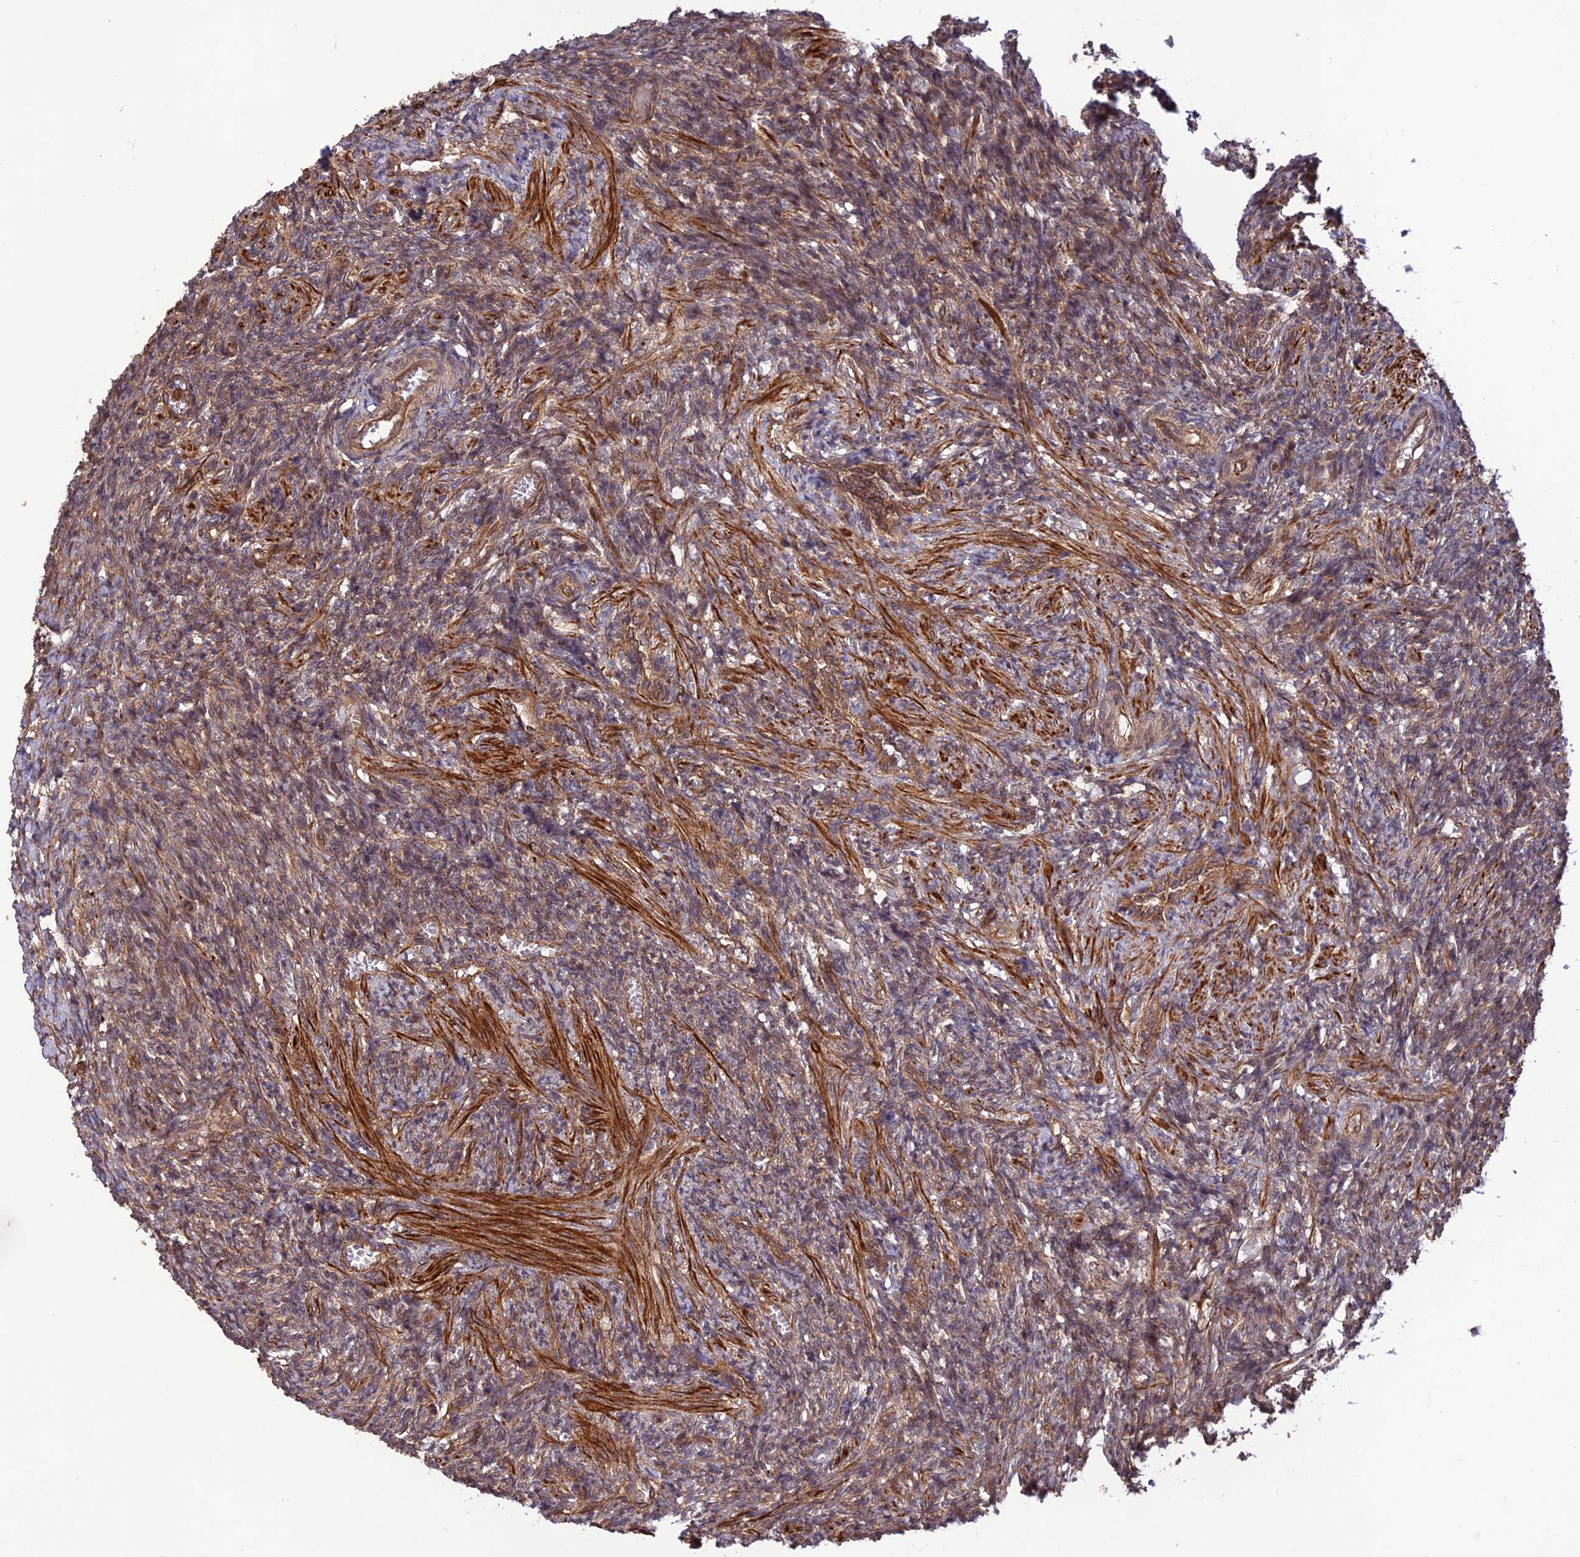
{"staining": {"intensity": "moderate", "quantity": ">75%", "location": "cytoplasmic/membranous"}, "tissue": "ovary", "cell_type": "Ovarian stroma cells", "image_type": "normal", "snomed": [{"axis": "morphology", "description": "Normal tissue, NOS"}, {"axis": "topography", "description": "Ovary"}], "caption": "Immunohistochemistry (IHC) of normal human ovary demonstrates medium levels of moderate cytoplasmic/membranous expression in approximately >75% of ovarian stroma cells.", "gene": "FCHSD1", "patient": {"sex": "female", "age": 27}}